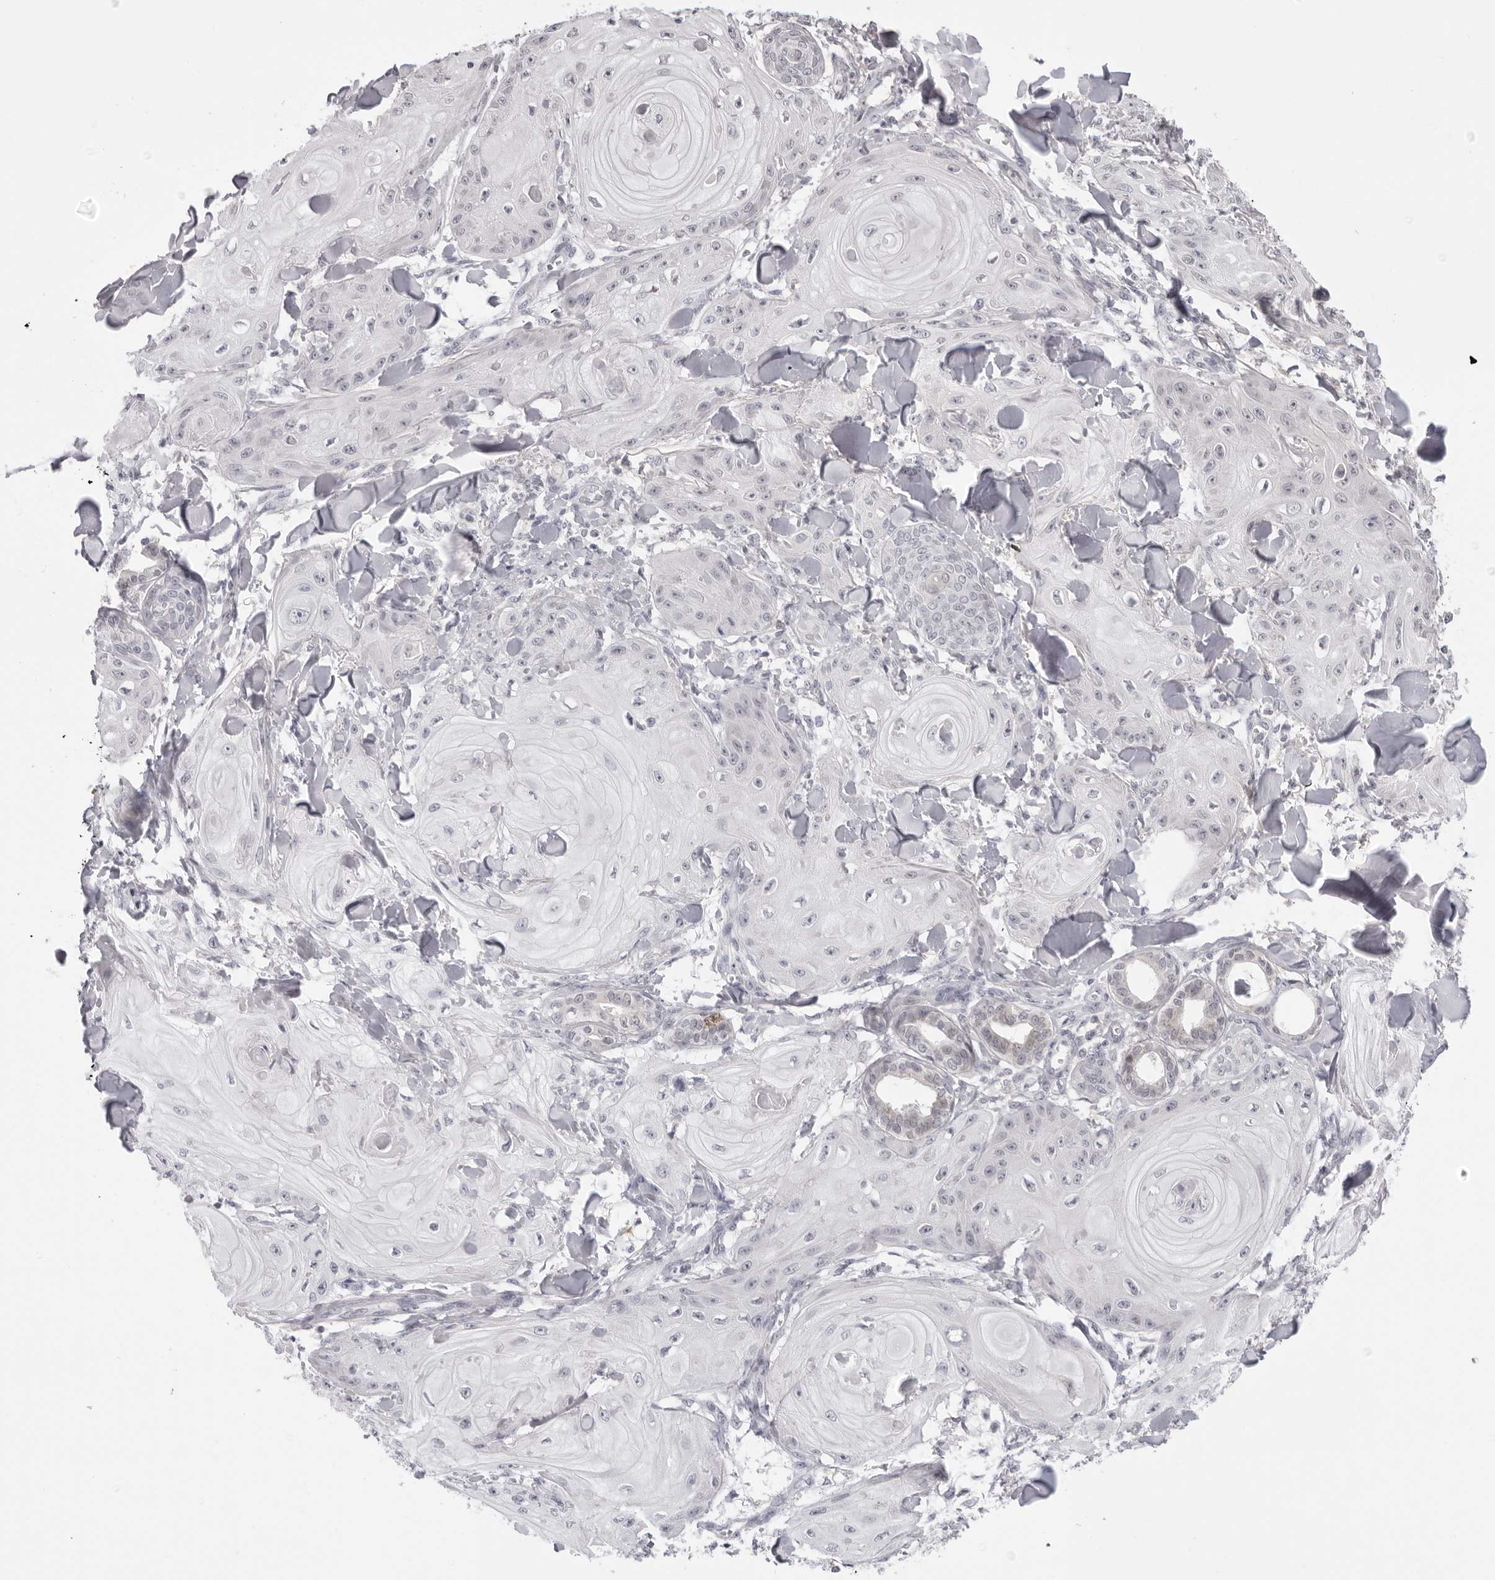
{"staining": {"intensity": "negative", "quantity": "none", "location": "none"}, "tissue": "skin cancer", "cell_type": "Tumor cells", "image_type": "cancer", "snomed": [{"axis": "morphology", "description": "Squamous cell carcinoma, NOS"}, {"axis": "topography", "description": "Skin"}], "caption": "A high-resolution micrograph shows immunohistochemistry (IHC) staining of skin cancer (squamous cell carcinoma), which reveals no significant expression in tumor cells.", "gene": "ACP6", "patient": {"sex": "male", "age": 74}}